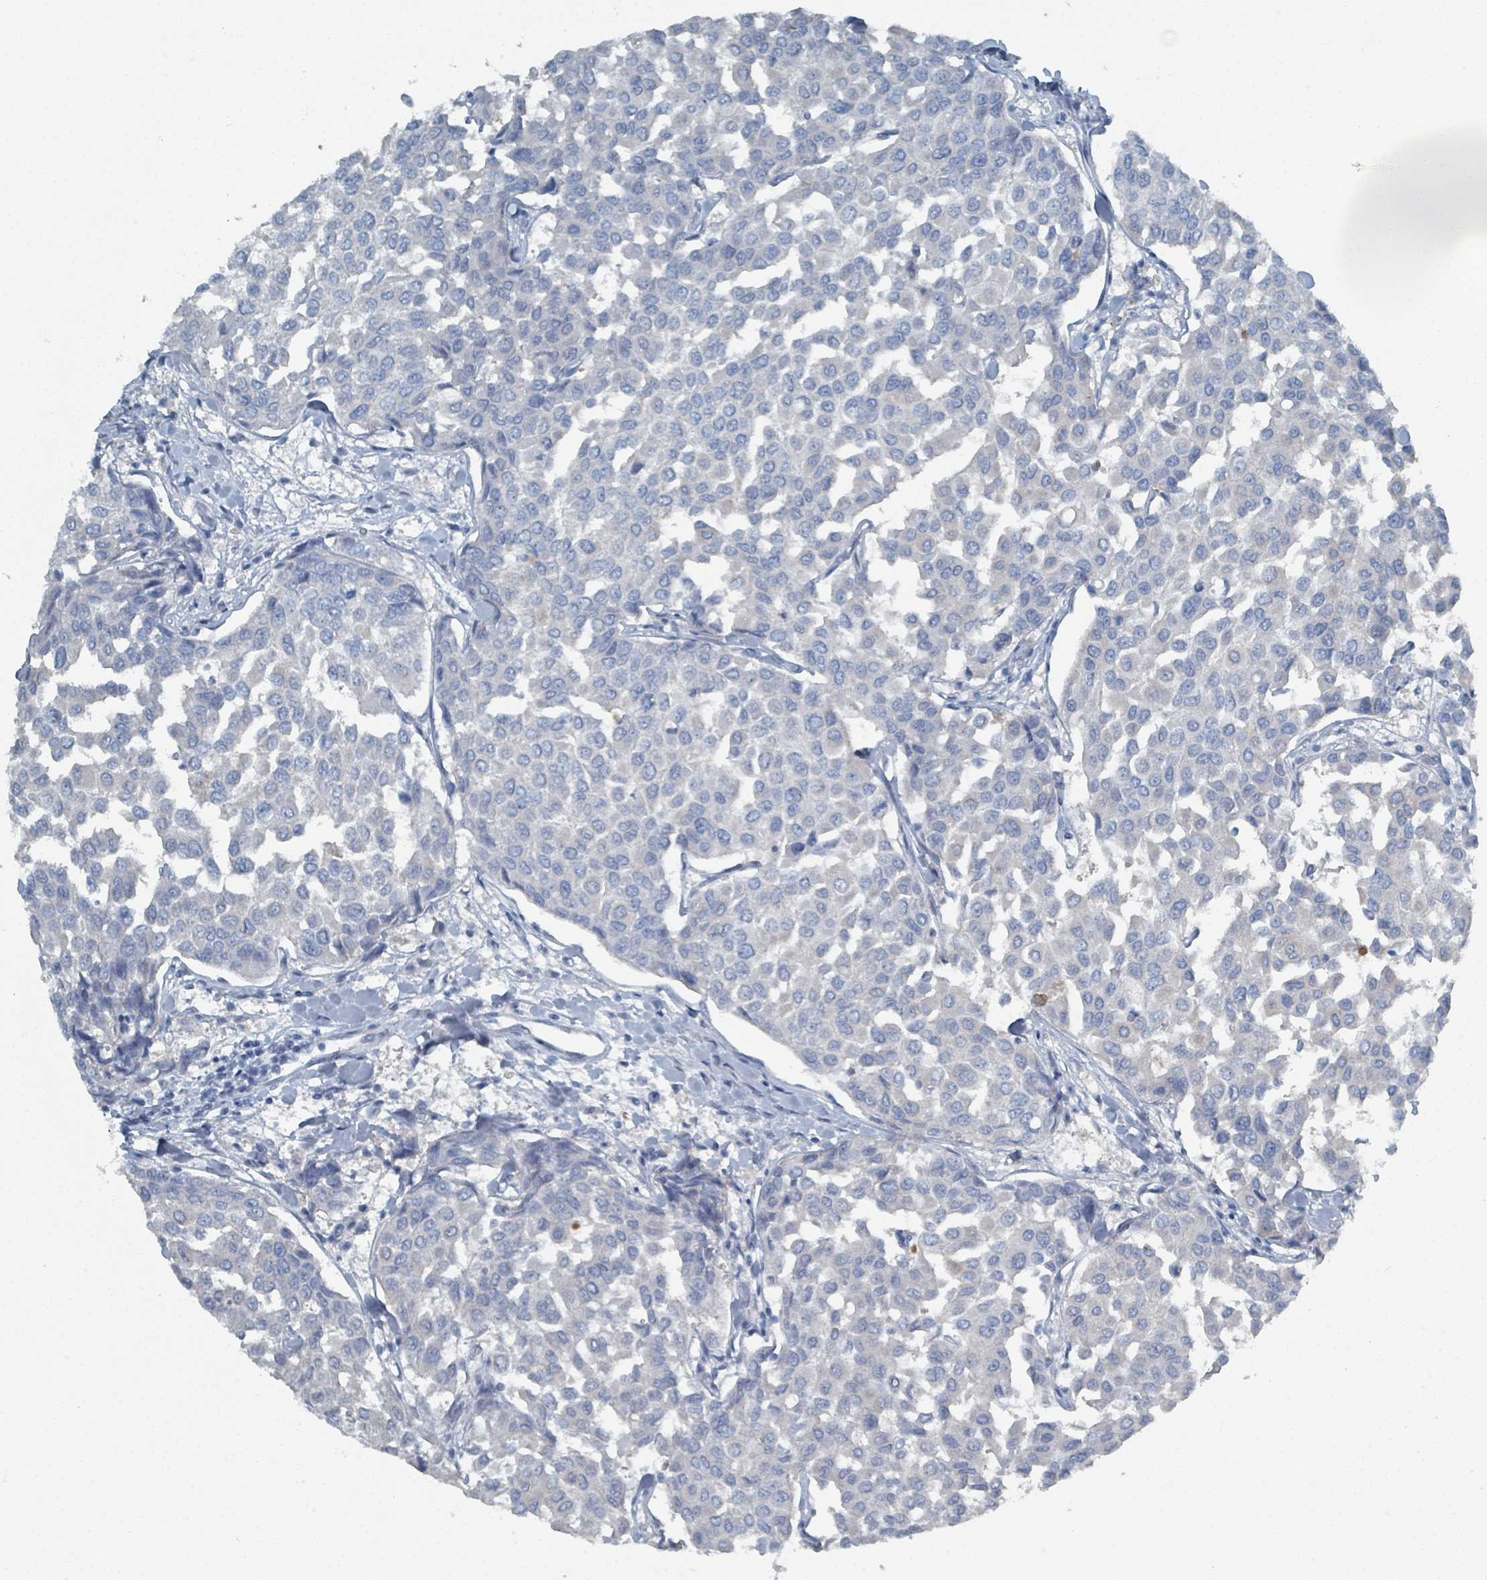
{"staining": {"intensity": "negative", "quantity": "none", "location": "none"}, "tissue": "breast cancer", "cell_type": "Tumor cells", "image_type": "cancer", "snomed": [{"axis": "morphology", "description": "Duct carcinoma"}, {"axis": "topography", "description": "Breast"}], "caption": "Human breast cancer stained for a protein using immunohistochemistry (IHC) exhibits no positivity in tumor cells.", "gene": "GAMT", "patient": {"sex": "female", "age": 55}}